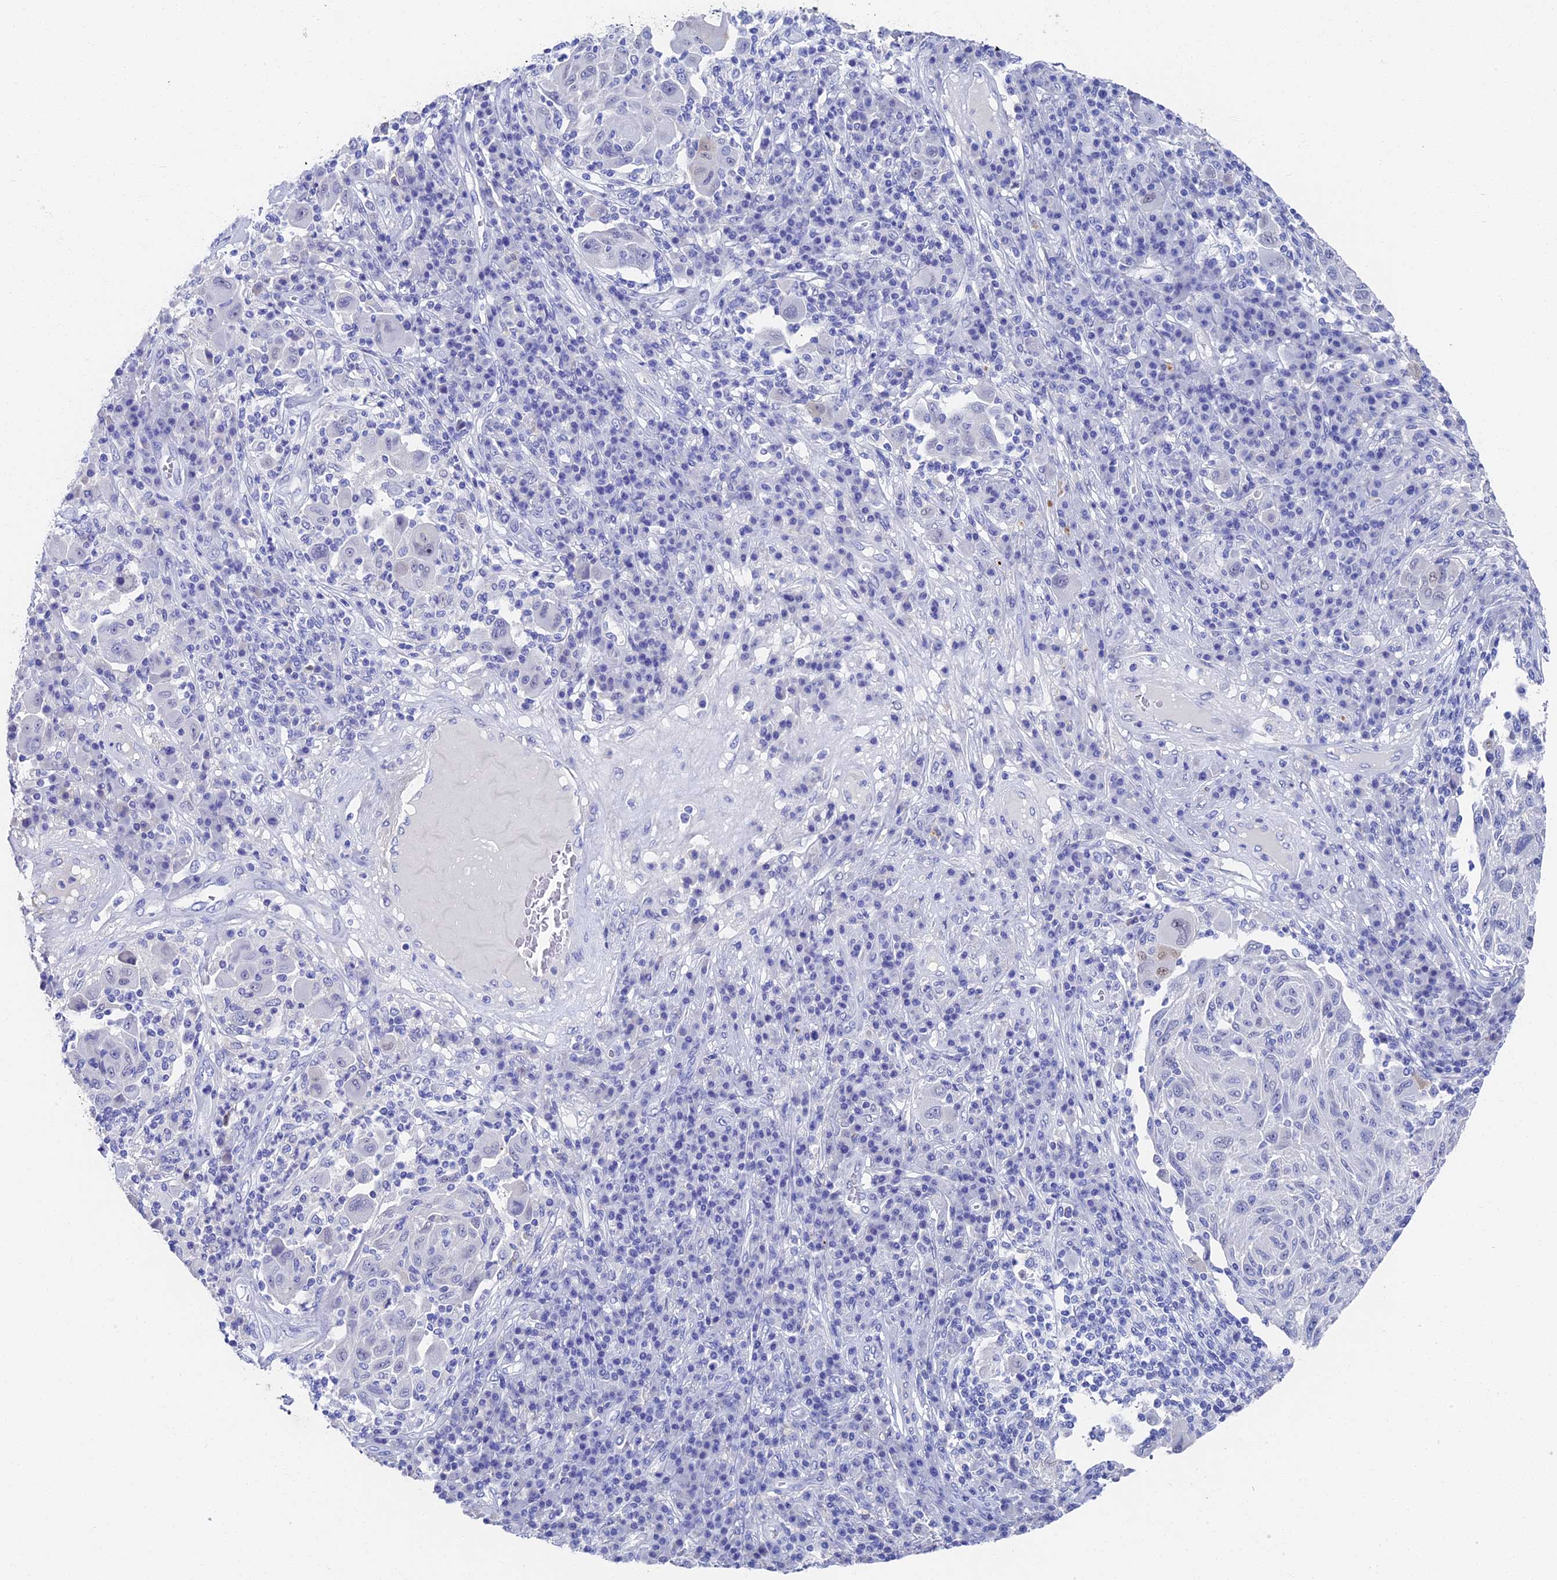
{"staining": {"intensity": "negative", "quantity": "none", "location": "none"}, "tissue": "melanoma", "cell_type": "Tumor cells", "image_type": "cancer", "snomed": [{"axis": "morphology", "description": "Malignant melanoma, NOS"}, {"axis": "topography", "description": "Skin"}], "caption": "A photomicrograph of human malignant melanoma is negative for staining in tumor cells.", "gene": "VPS33B", "patient": {"sex": "male", "age": 53}}